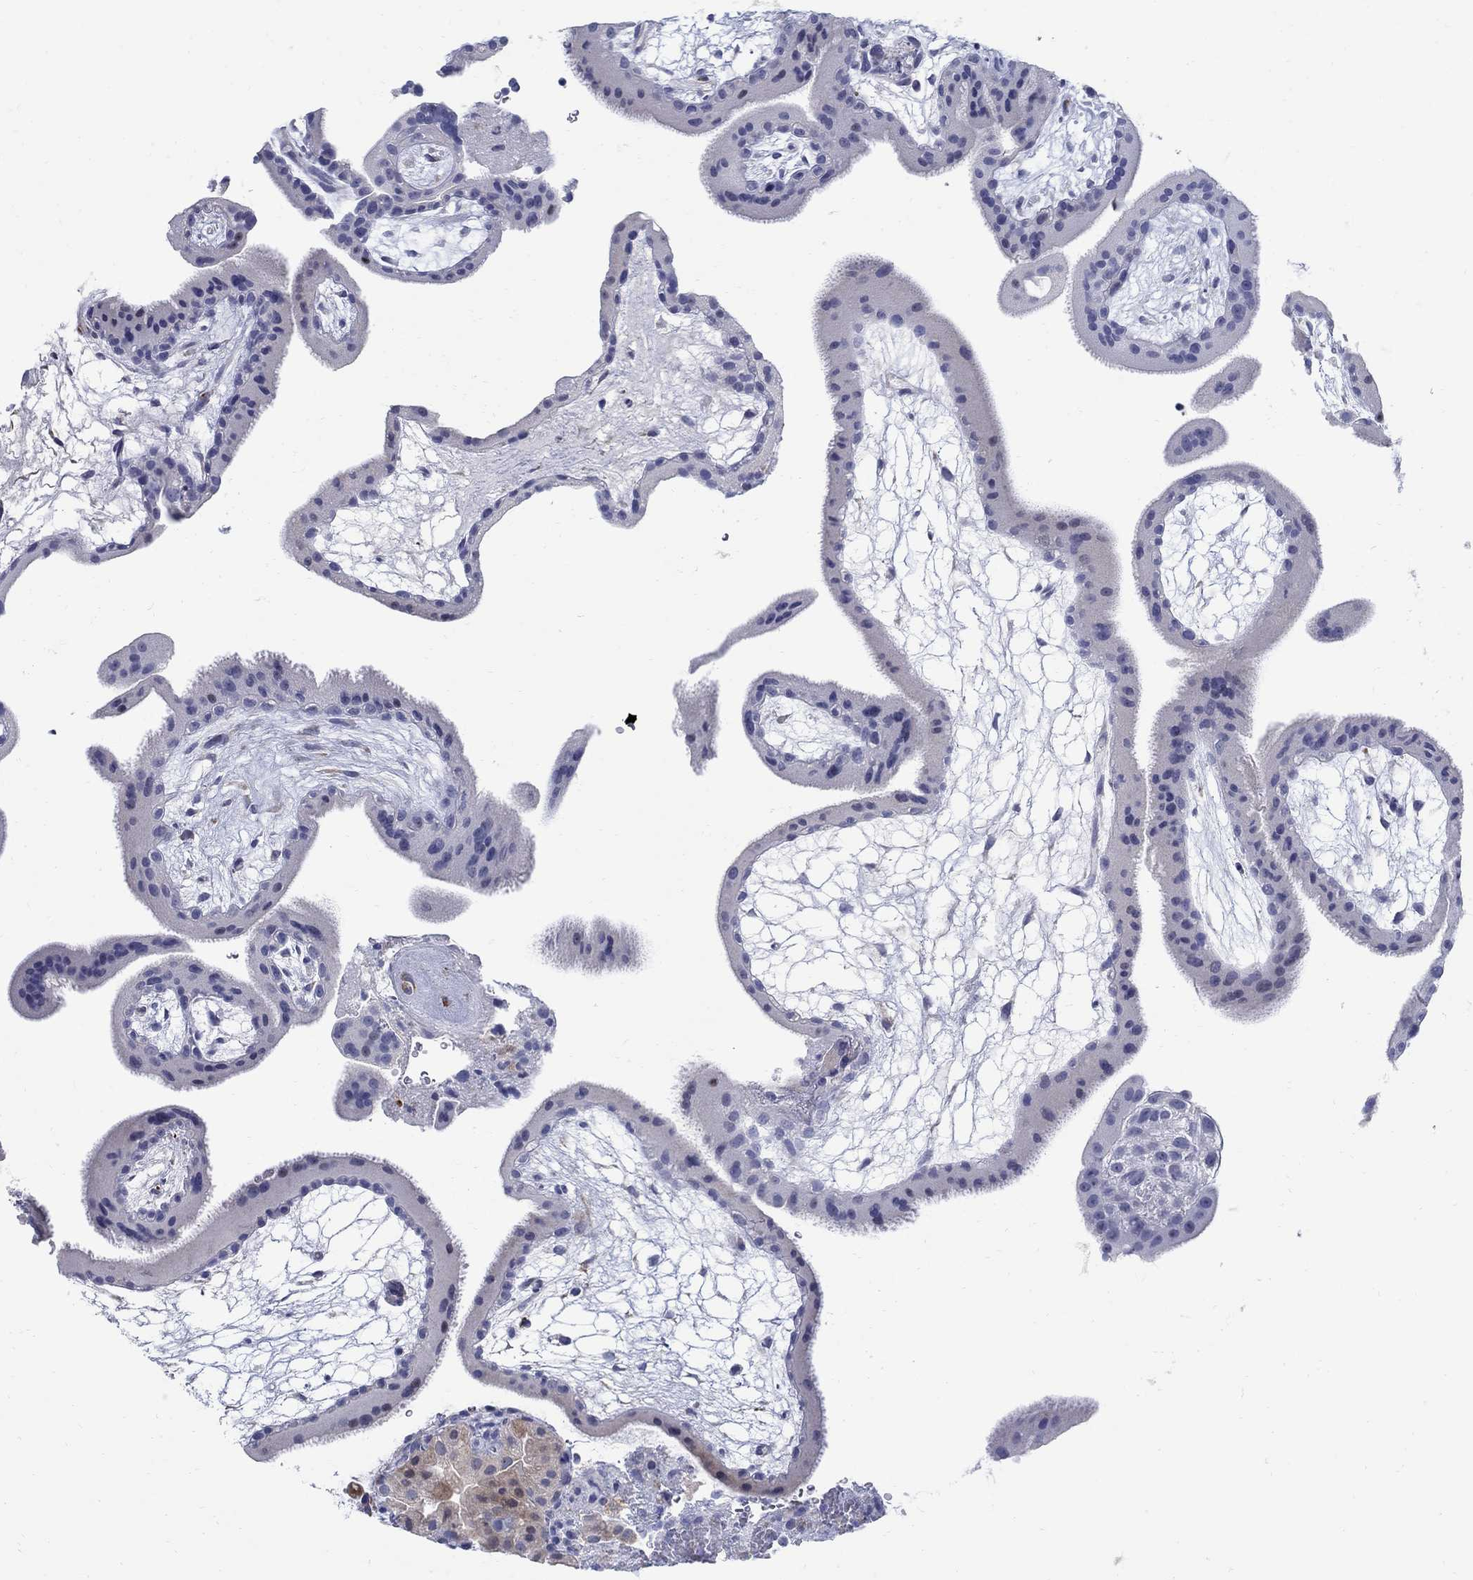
{"staining": {"intensity": "negative", "quantity": "none", "location": "none"}, "tissue": "placenta", "cell_type": "Decidual cells", "image_type": "normal", "snomed": [{"axis": "morphology", "description": "Normal tissue, NOS"}, {"axis": "topography", "description": "Placenta"}], "caption": "Immunohistochemistry image of normal placenta: placenta stained with DAB (3,3'-diaminobenzidine) shows no significant protein positivity in decidual cells. (DAB immunohistochemistry, high magnification).", "gene": "REEP2", "patient": {"sex": "female", "age": 19}}